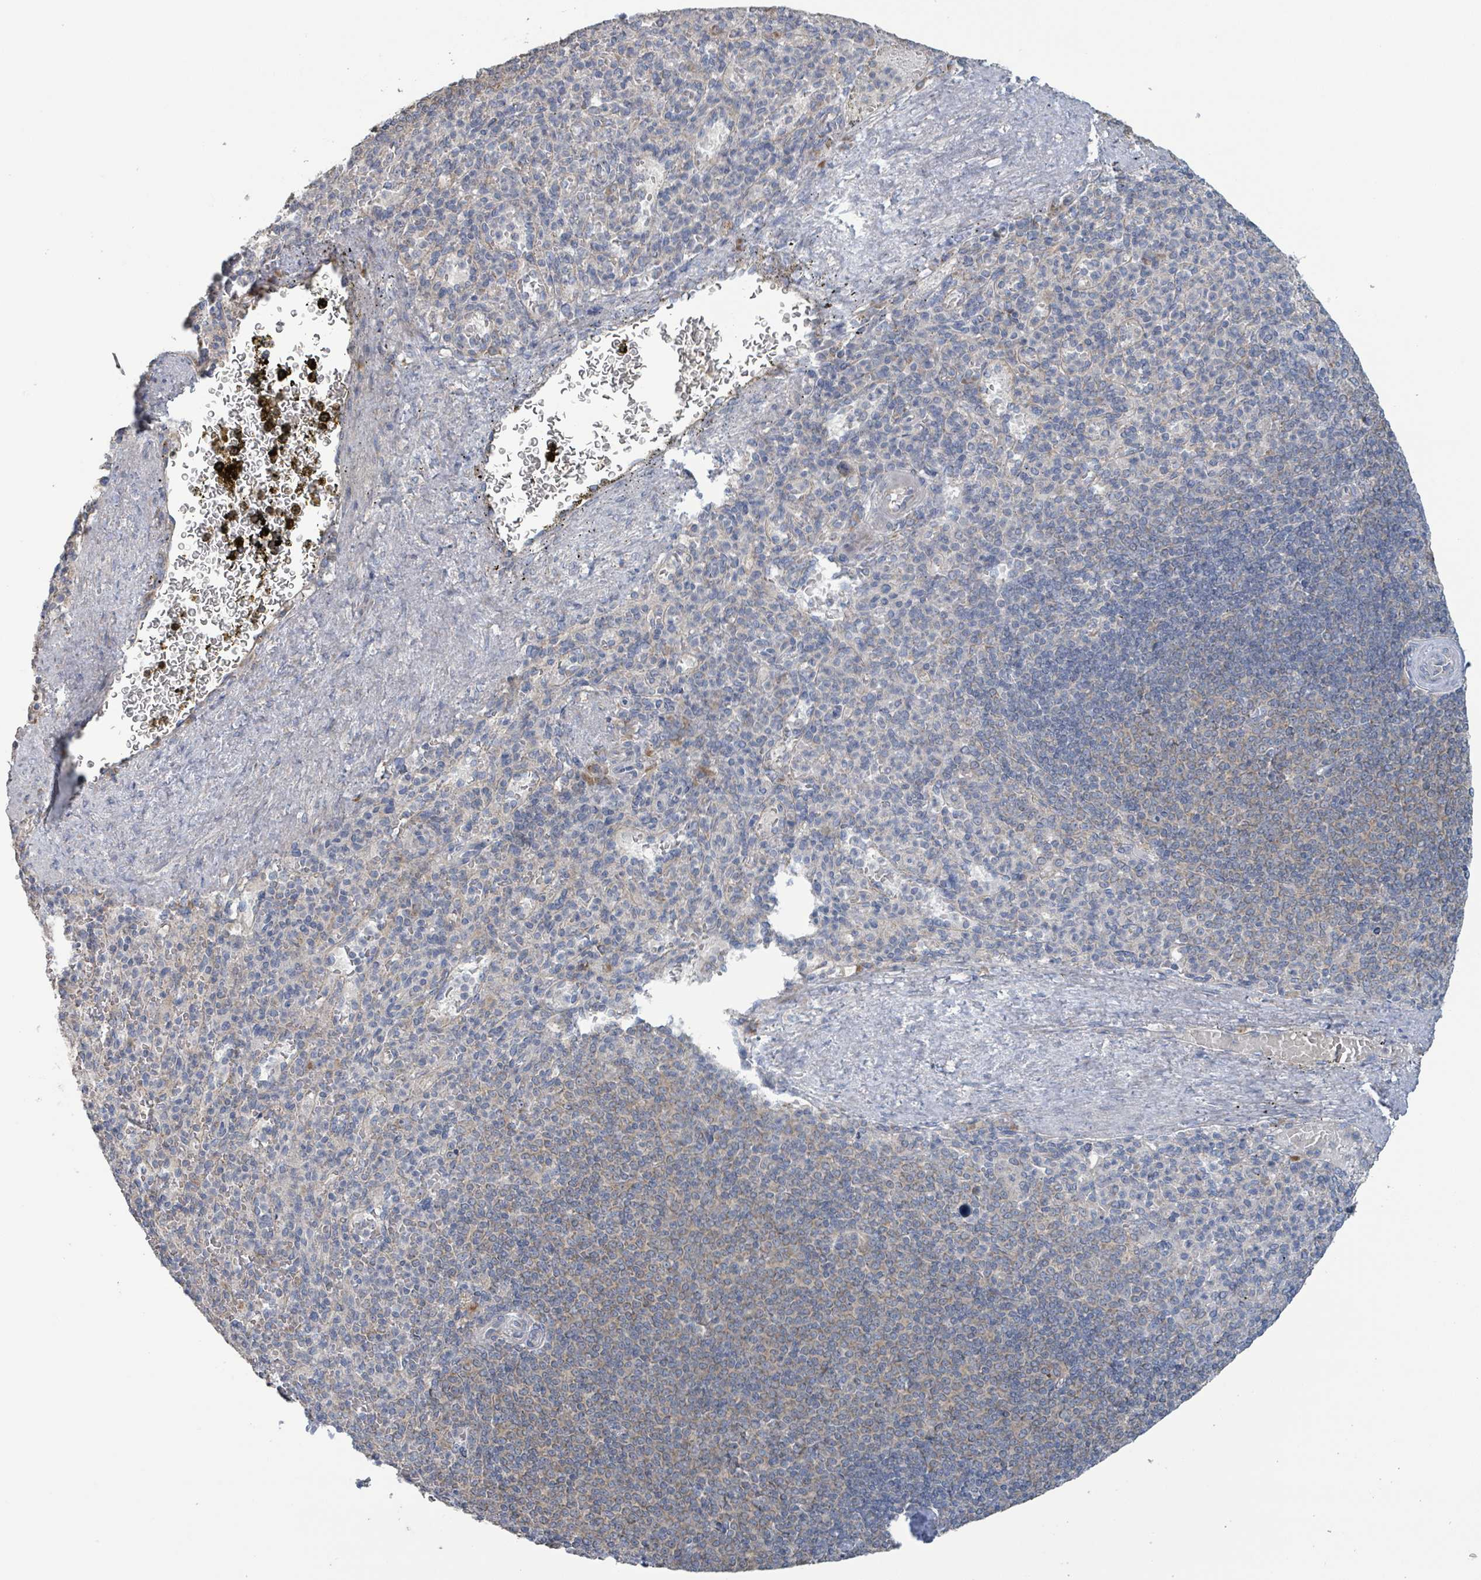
{"staining": {"intensity": "negative", "quantity": "none", "location": "none"}, "tissue": "spleen", "cell_type": "Cells in red pulp", "image_type": "normal", "snomed": [{"axis": "morphology", "description": "Normal tissue, NOS"}, {"axis": "topography", "description": "Spleen"}], "caption": "IHC of benign spleen demonstrates no expression in cells in red pulp.", "gene": "RPL32", "patient": {"sex": "female", "age": 74}}